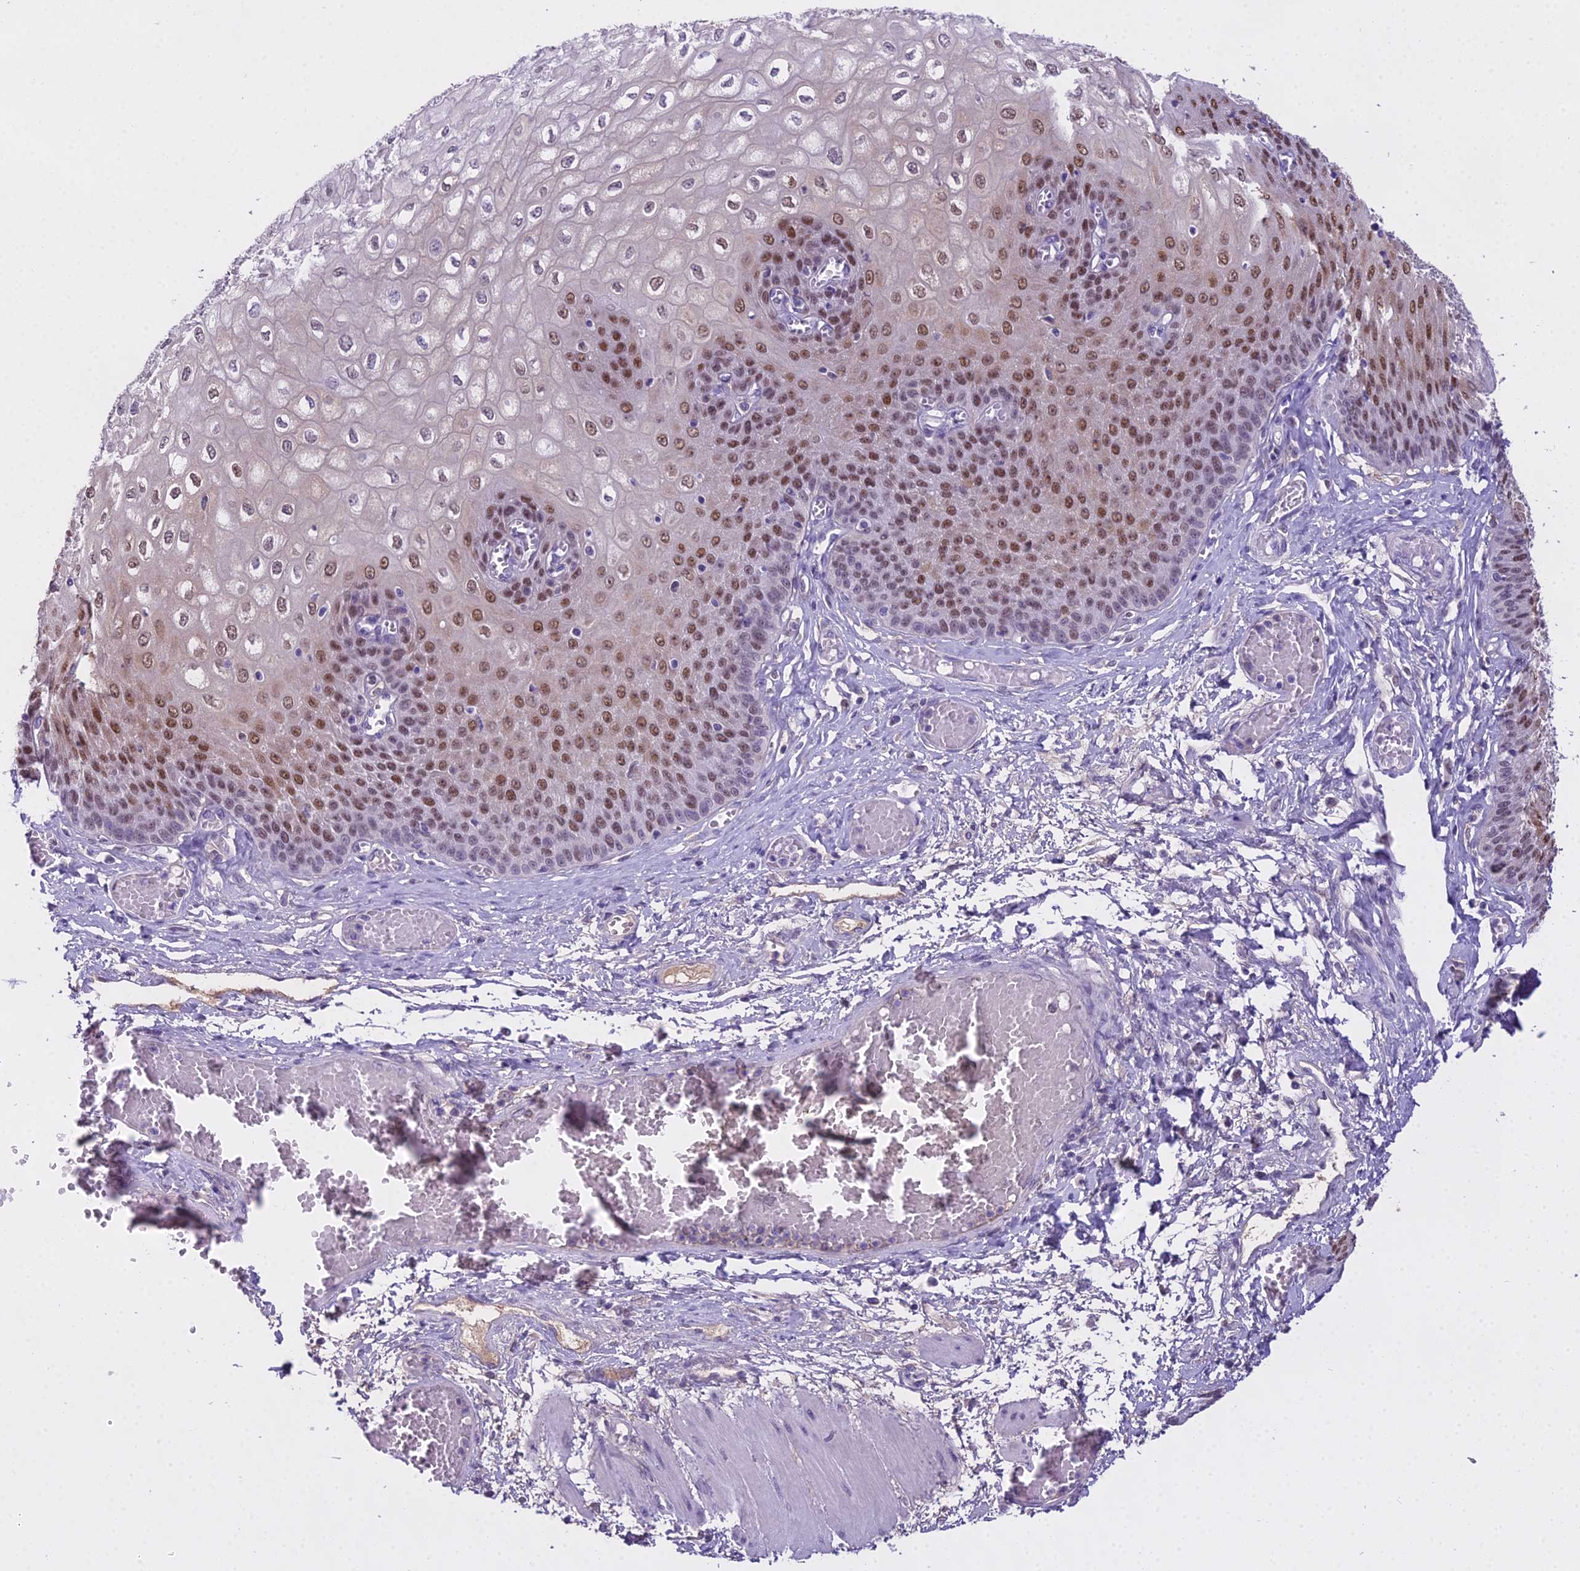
{"staining": {"intensity": "moderate", "quantity": "25%-75%", "location": "nuclear"}, "tissue": "esophagus", "cell_type": "Squamous epithelial cells", "image_type": "normal", "snomed": [{"axis": "morphology", "description": "Normal tissue, NOS"}, {"axis": "topography", "description": "Esophagus"}], "caption": "Immunohistochemistry (IHC) of normal esophagus demonstrates medium levels of moderate nuclear expression in approximately 25%-75% of squamous epithelial cells.", "gene": "MAT2A", "patient": {"sex": "male", "age": 60}}